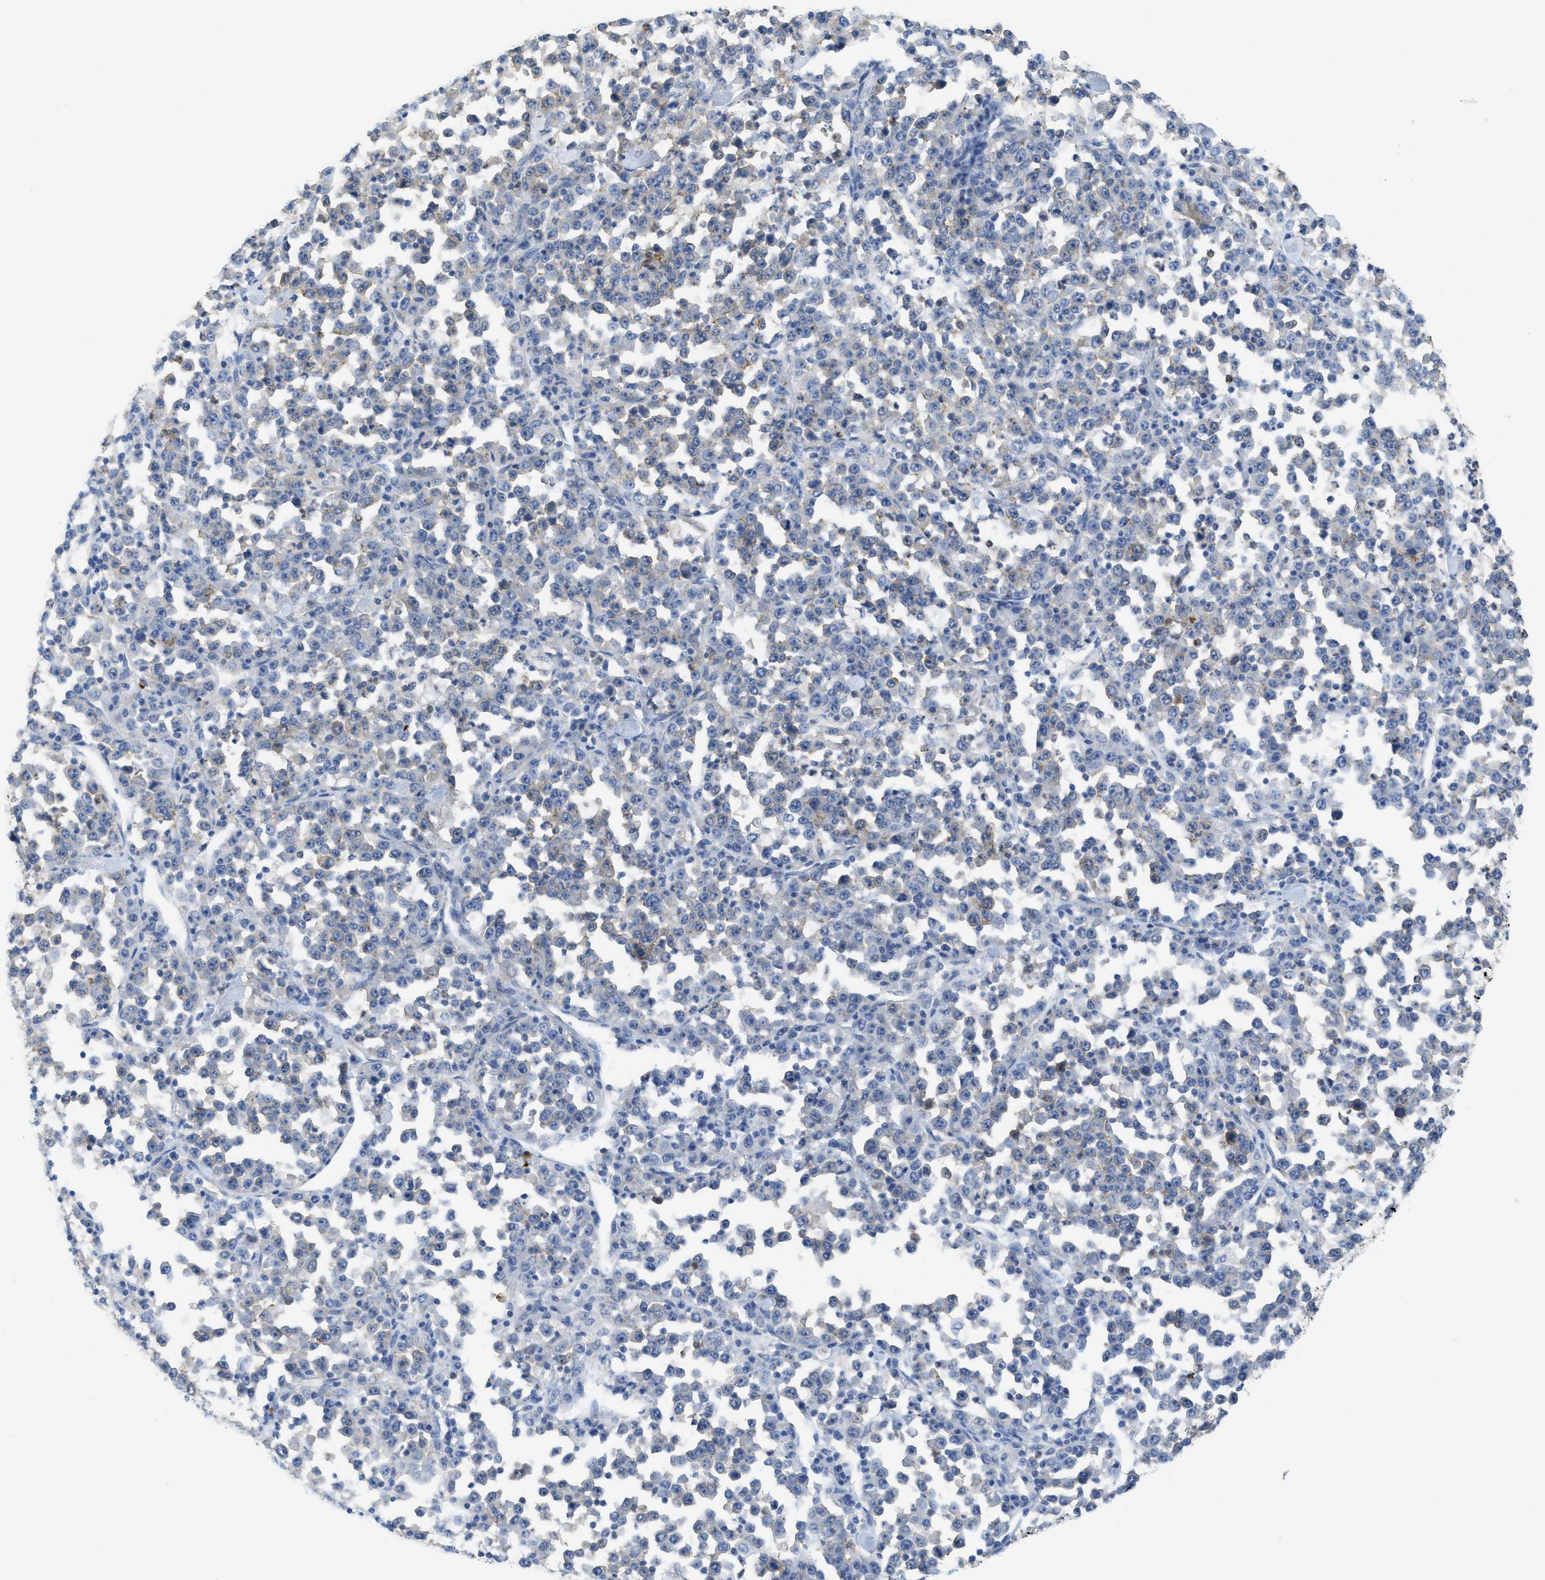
{"staining": {"intensity": "weak", "quantity": "<25%", "location": "cytoplasmic/membranous"}, "tissue": "stomach cancer", "cell_type": "Tumor cells", "image_type": "cancer", "snomed": [{"axis": "morphology", "description": "Normal tissue, NOS"}, {"axis": "morphology", "description": "Adenocarcinoma, NOS"}, {"axis": "topography", "description": "Stomach, upper"}, {"axis": "topography", "description": "Stomach"}], "caption": "Image shows no protein staining in tumor cells of stomach adenocarcinoma tissue.", "gene": "CNNM4", "patient": {"sex": "male", "age": 59}}